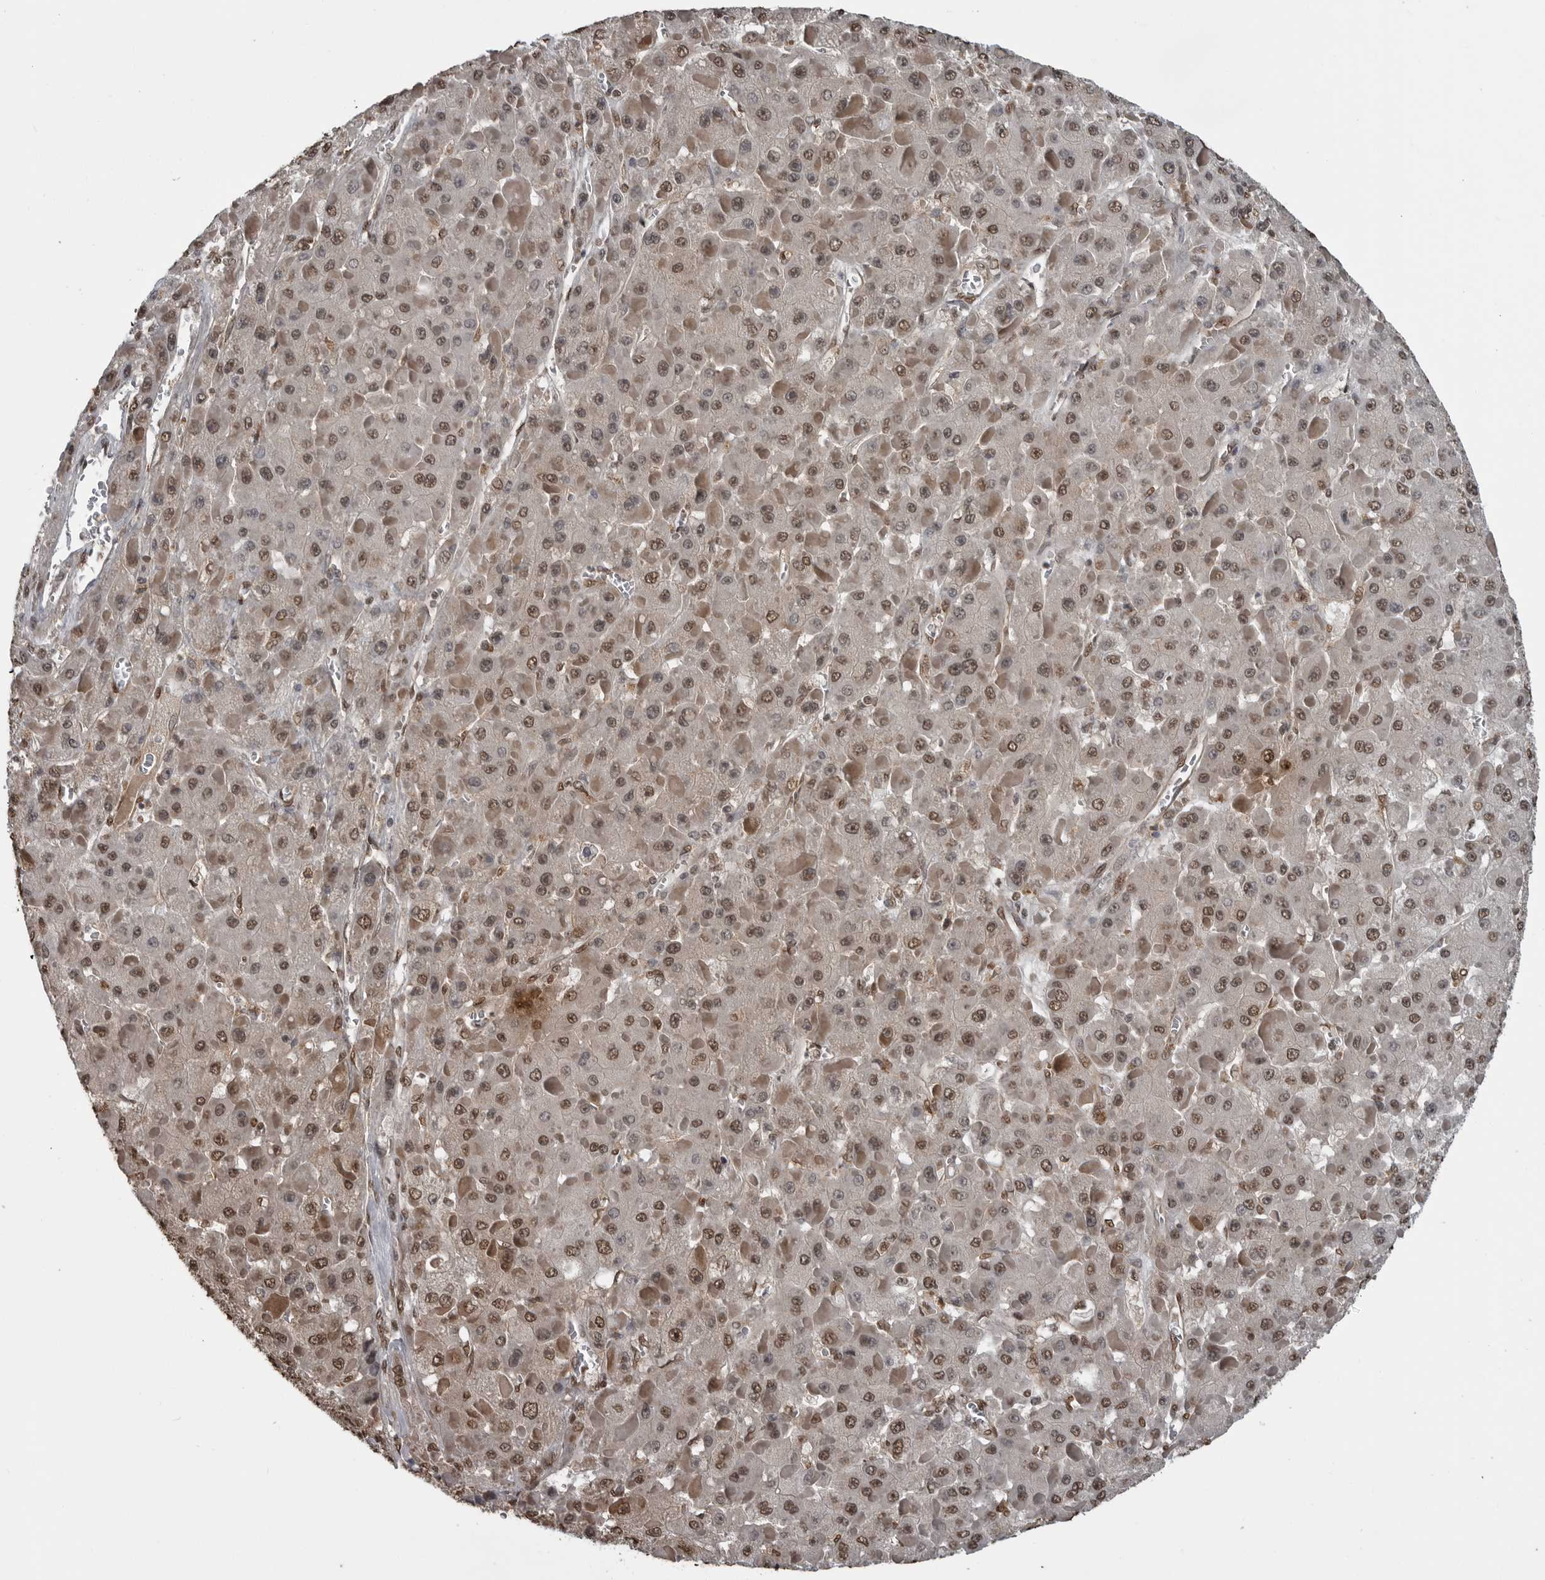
{"staining": {"intensity": "weak", "quantity": ">75%", "location": "nuclear"}, "tissue": "liver cancer", "cell_type": "Tumor cells", "image_type": "cancer", "snomed": [{"axis": "morphology", "description": "Carcinoma, Hepatocellular, NOS"}, {"axis": "topography", "description": "Liver"}], "caption": "IHC (DAB (3,3'-diaminobenzidine)) staining of liver cancer (hepatocellular carcinoma) displays weak nuclear protein staining in about >75% of tumor cells.", "gene": "SMAD2", "patient": {"sex": "female", "age": 73}}